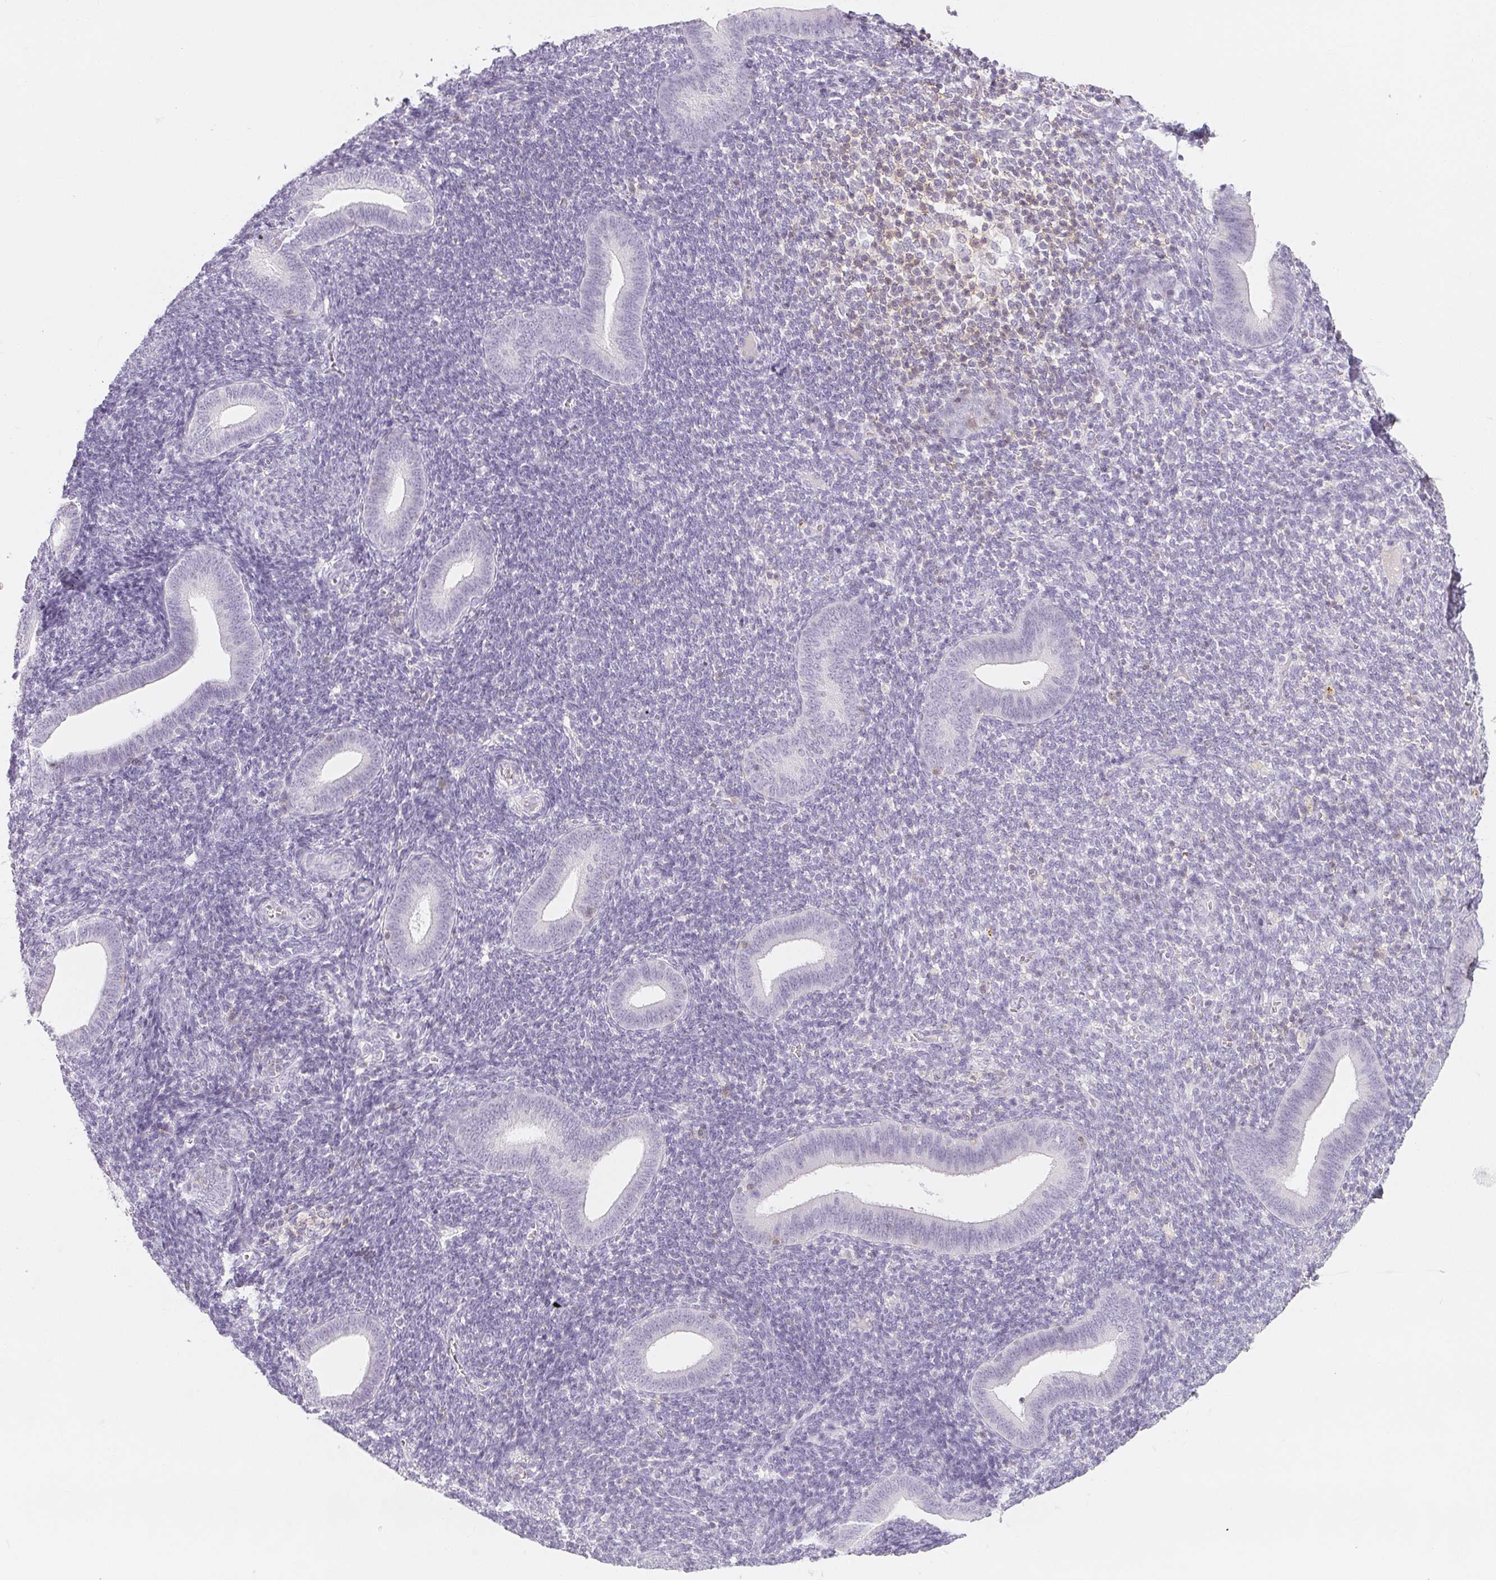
{"staining": {"intensity": "negative", "quantity": "none", "location": "none"}, "tissue": "endometrium", "cell_type": "Cells in endometrial stroma", "image_type": "normal", "snomed": [{"axis": "morphology", "description": "Normal tissue, NOS"}, {"axis": "topography", "description": "Endometrium"}], "caption": "This is a photomicrograph of immunohistochemistry staining of benign endometrium, which shows no staining in cells in endometrial stroma.", "gene": "CD69", "patient": {"sex": "female", "age": 25}}